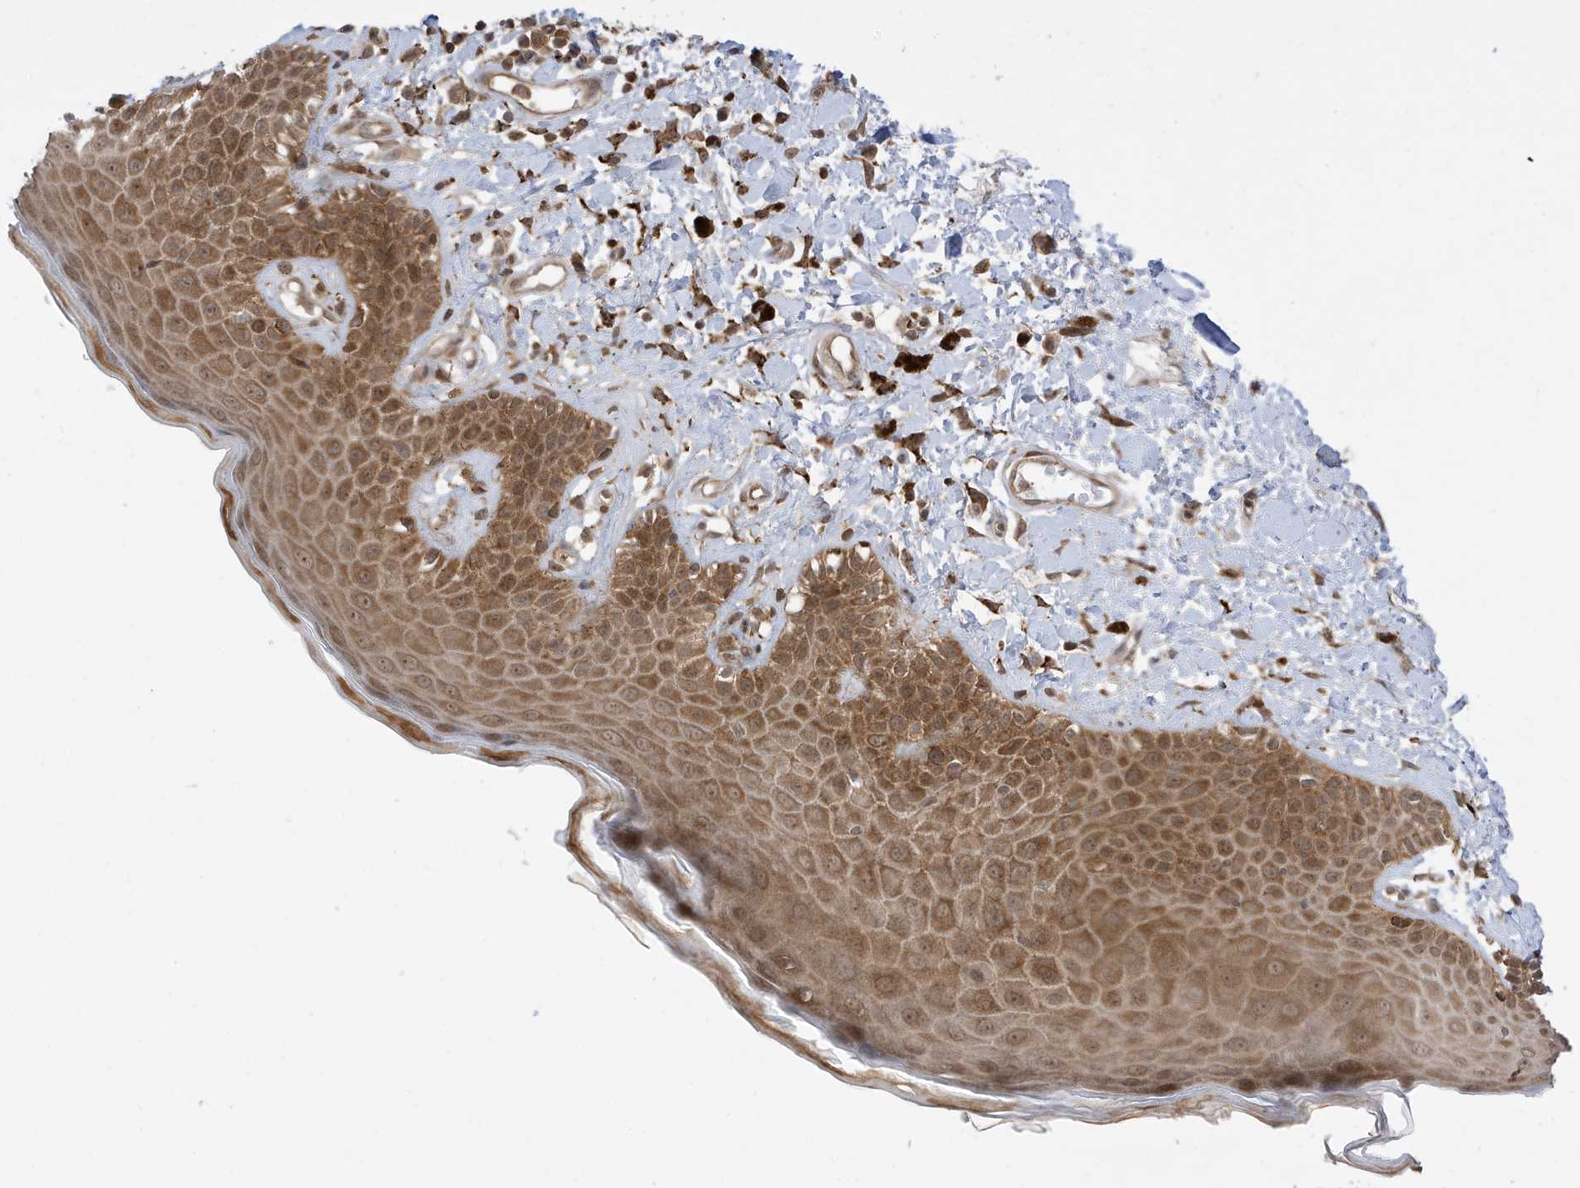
{"staining": {"intensity": "strong", "quantity": ">75%", "location": "cytoplasmic/membranous"}, "tissue": "skin", "cell_type": "Epidermal cells", "image_type": "normal", "snomed": [{"axis": "morphology", "description": "Normal tissue, NOS"}, {"axis": "topography", "description": "Anal"}], "caption": "Protein analysis of benign skin reveals strong cytoplasmic/membranous positivity in approximately >75% of epidermal cells.", "gene": "DHX36", "patient": {"sex": "female", "age": 78}}